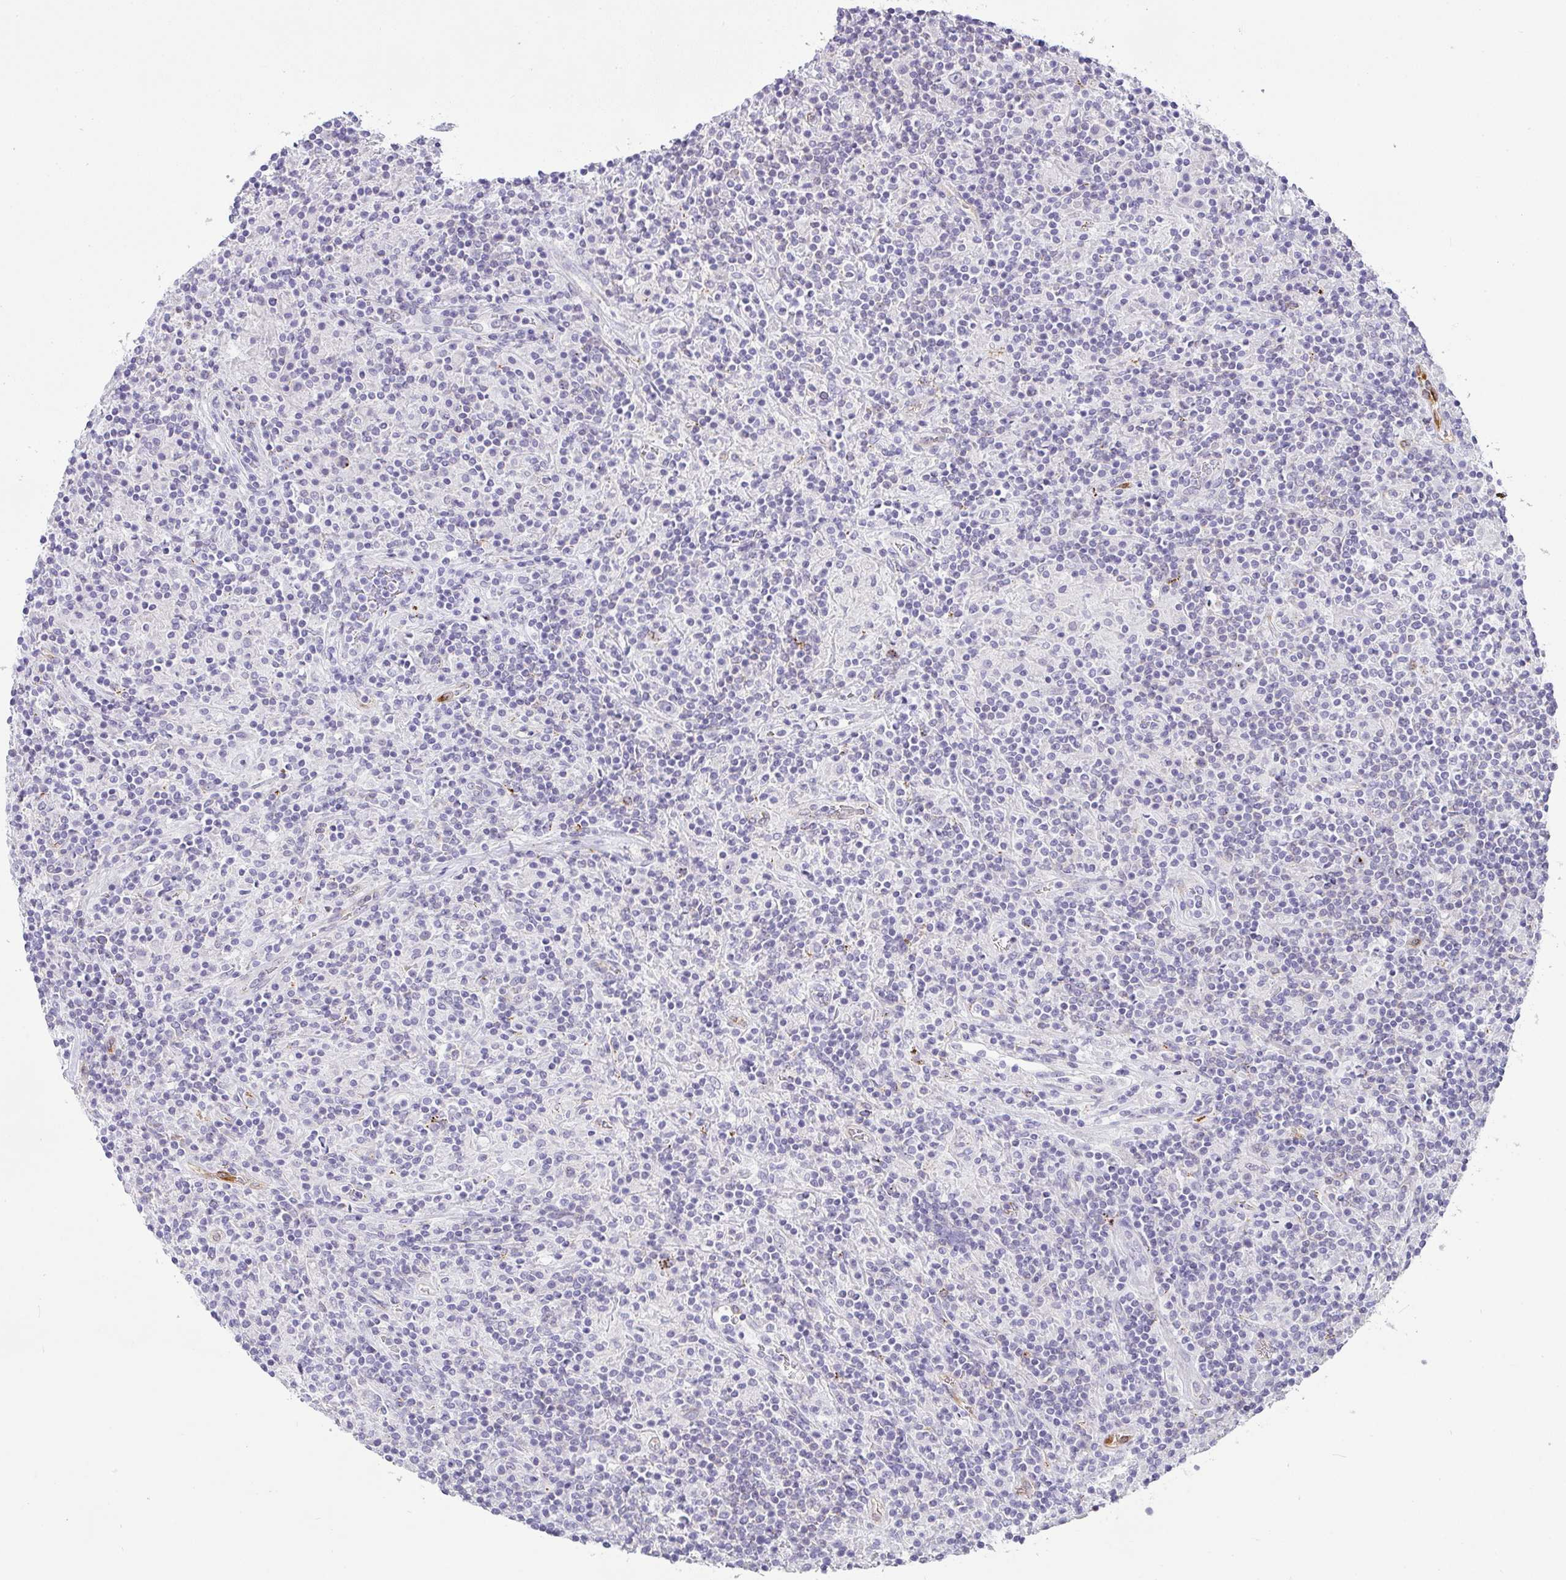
{"staining": {"intensity": "negative", "quantity": "none", "location": "none"}, "tissue": "lymphoma", "cell_type": "Tumor cells", "image_type": "cancer", "snomed": [{"axis": "morphology", "description": "Hodgkin's disease, NOS"}, {"axis": "topography", "description": "Lymph node"}], "caption": "Protein analysis of Hodgkin's disease shows no significant expression in tumor cells.", "gene": "LIPE", "patient": {"sex": "male", "age": 70}}